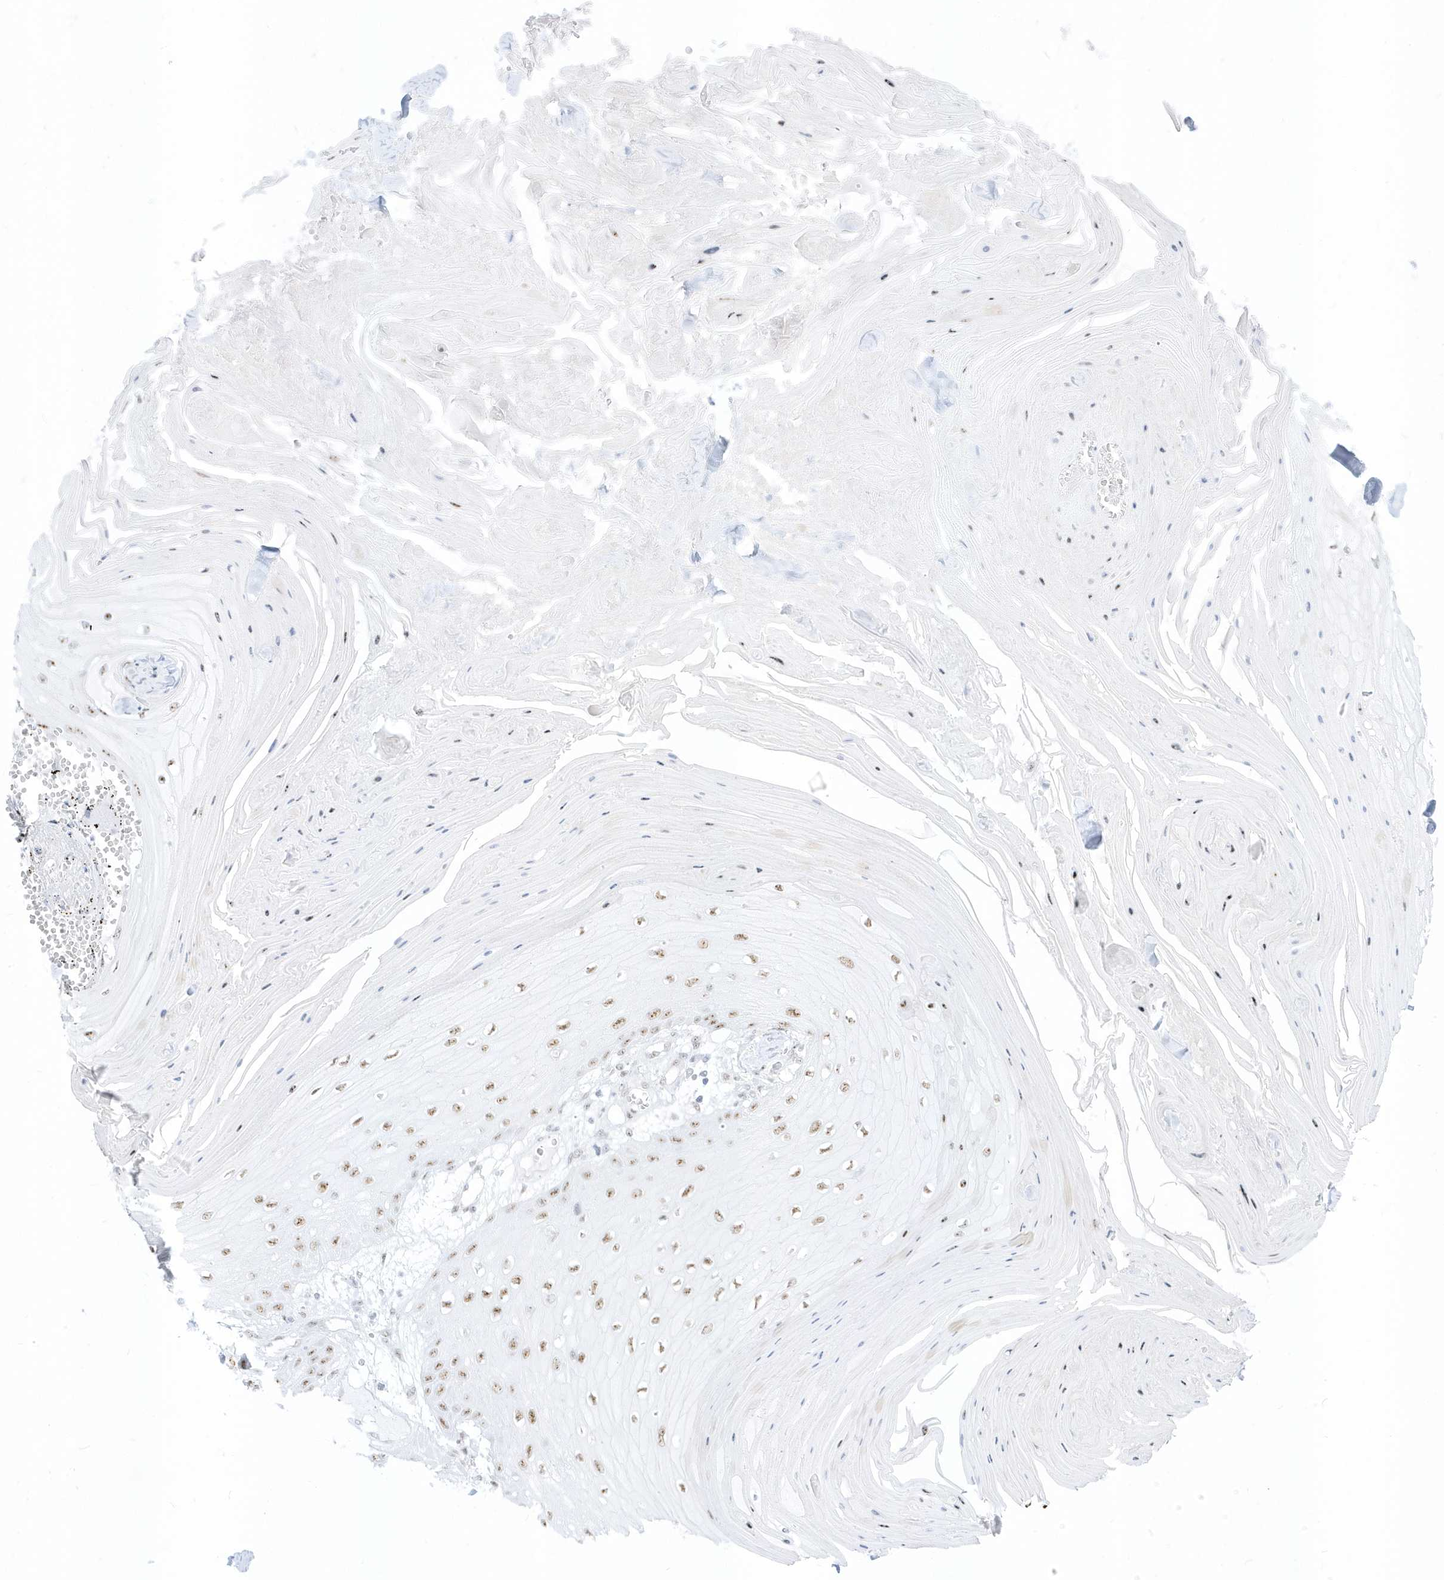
{"staining": {"intensity": "weak", "quantity": ">75%", "location": "nuclear"}, "tissue": "skin cancer", "cell_type": "Tumor cells", "image_type": "cancer", "snomed": [{"axis": "morphology", "description": "Squamous cell carcinoma, NOS"}, {"axis": "topography", "description": "Skin"}], "caption": "Tumor cells show weak nuclear positivity in approximately >75% of cells in skin cancer (squamous cell carcinoma). The staining was performed using DAB (3,3'-diaminobenzidine), with brown indicating positive protein expression. Nuclei are stained blue with hematoxylin.", "gene": "PLEKHN1", "patient": {"sex": "male", "age": 74}}